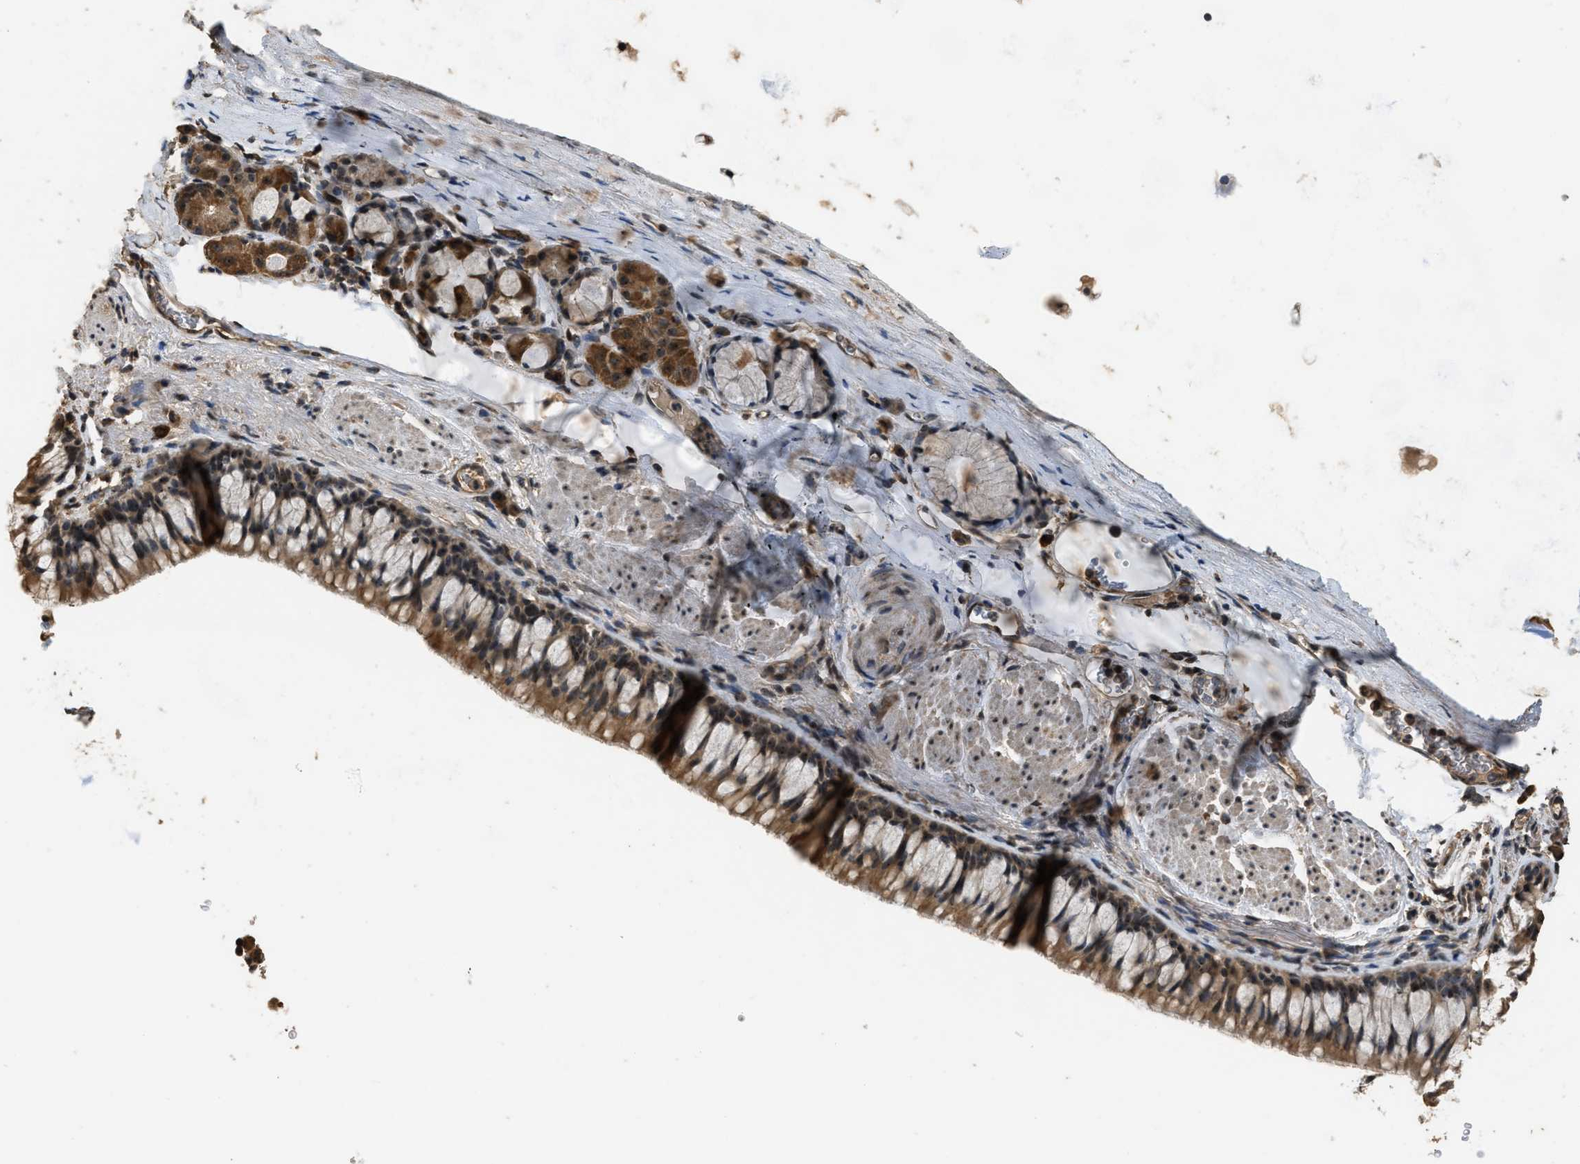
{"staining": {"intensity": "moderate", "quantity": ">75%", "location": "cytoplasmic/membranous"}, "tissue": "bronchus", "cell_type": "Respiratory epithelial cells", "image_type": "normal", "snomed": [{"axis": "morphology", "description": "Normal tissue, NOS"}, {"axis": "topography", "description": "Cartilage tissue"}, {"axis": "topography", "description": "Bronchus"}], "caption": "Immunohistochemical staining of normal human bronchus shows medium levels of moderate cytoplasmic/membranous staining in about >75% of respiratory epithelial cells.", "gene": "DENND6B", "patient": {"sex": "female", "age": 53}}